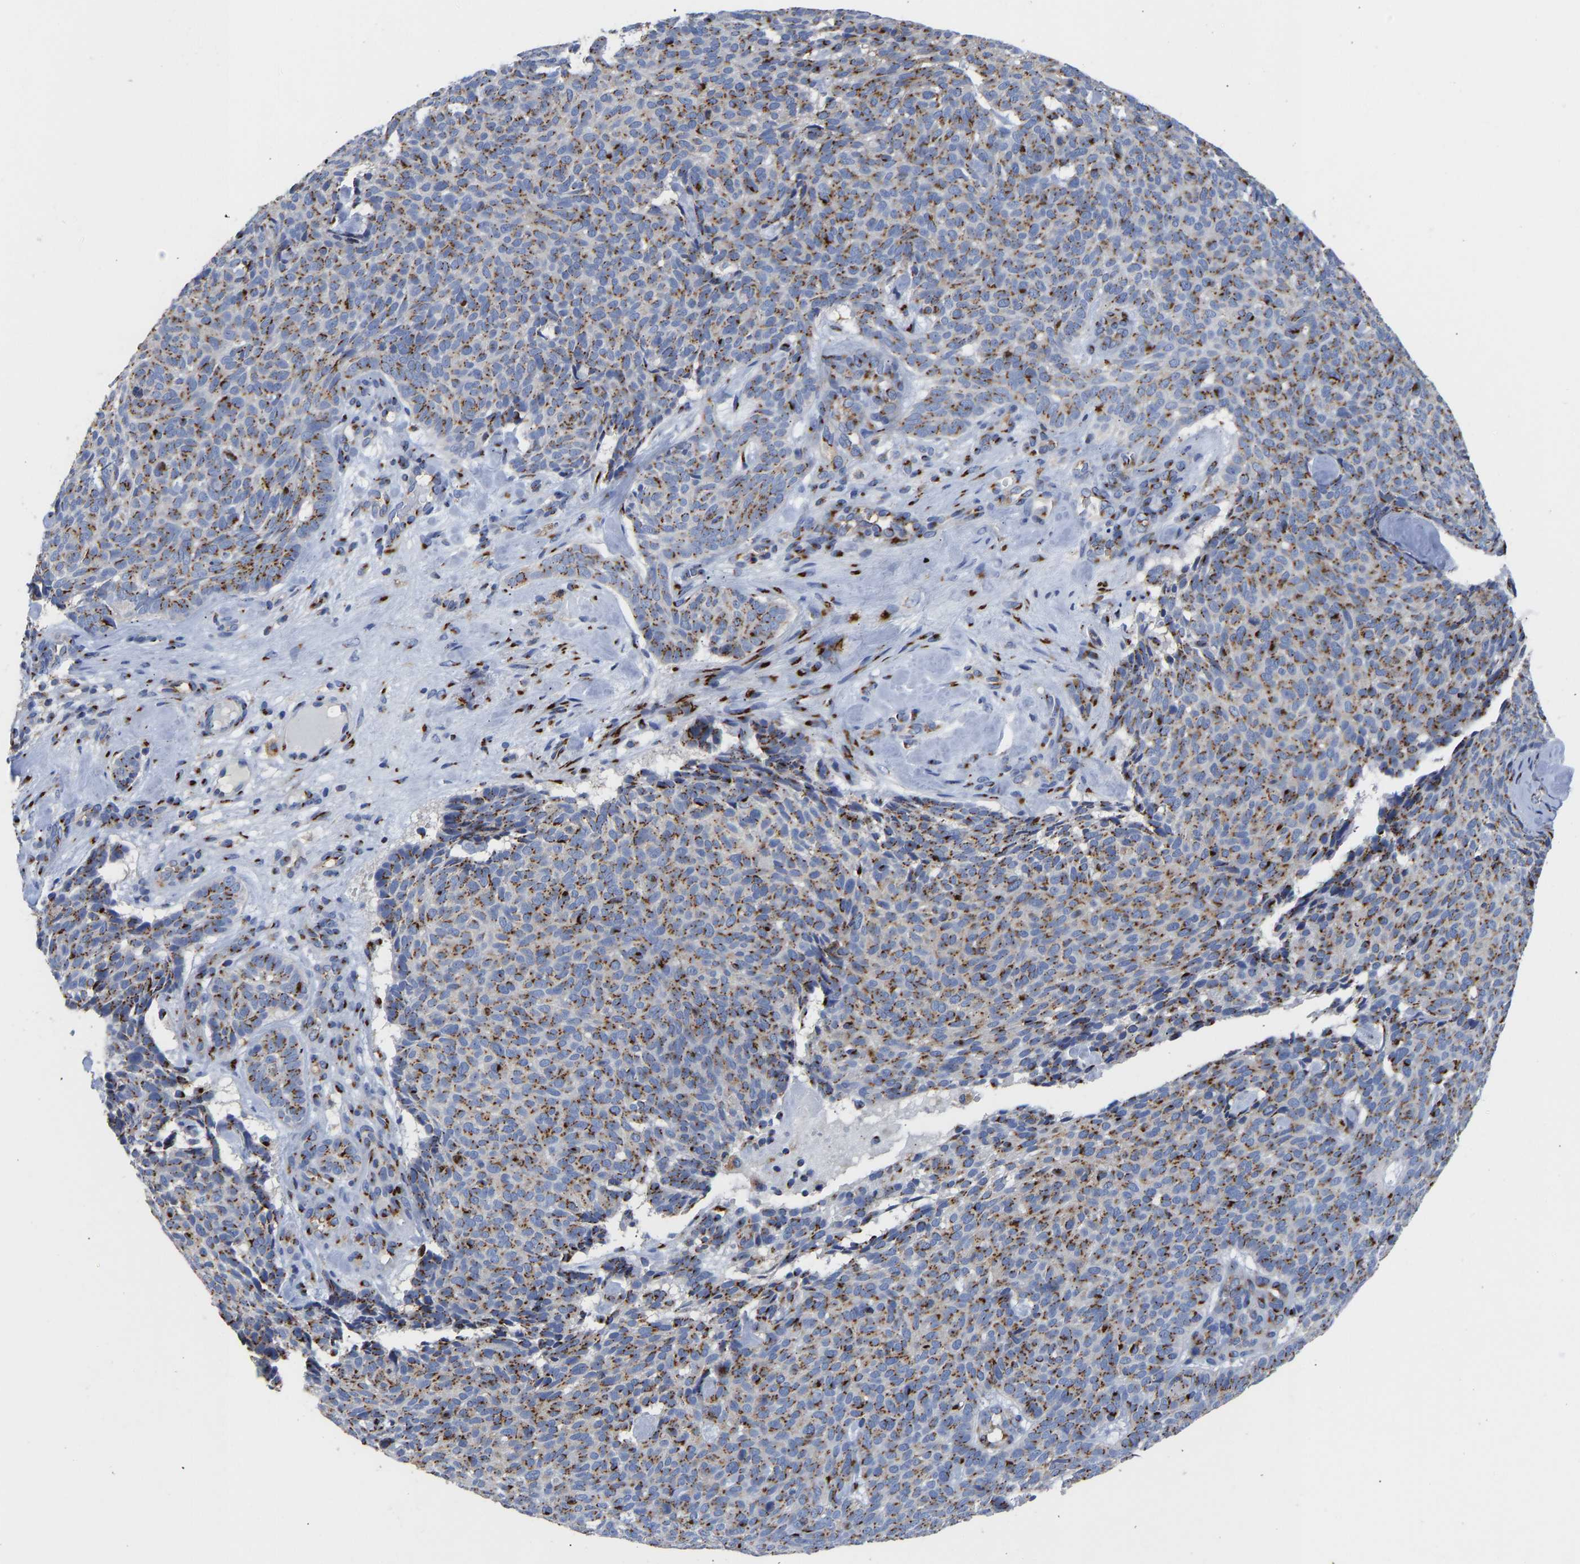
{"staining": {"intensity": "moderate", "quantity": ">75%", "location": "cytoplasmic/membranous"}, "tissue": "skin cancer", "cell_type": "Tumor cells", "image_type": "cancer", "snomed": [{"axis": "morphology", "description": "Basal cell carcinoma"}, {"axis": "topography", "description": "Skin"}], "caption": "Immunohistochemistry photomicrograph of neoplastic tissue: skin cancer (basal cell carcinoma) stained using immunohistochemistry (IHC) displays medium levels of moderate protein expression localized specifically in the cytoplasmic/membranous of tumor cells, appearing as a cytoplasmic/membranous brown color.", "gene": "TMEM87A", "patient": {"sex": "male", "age": 61}}